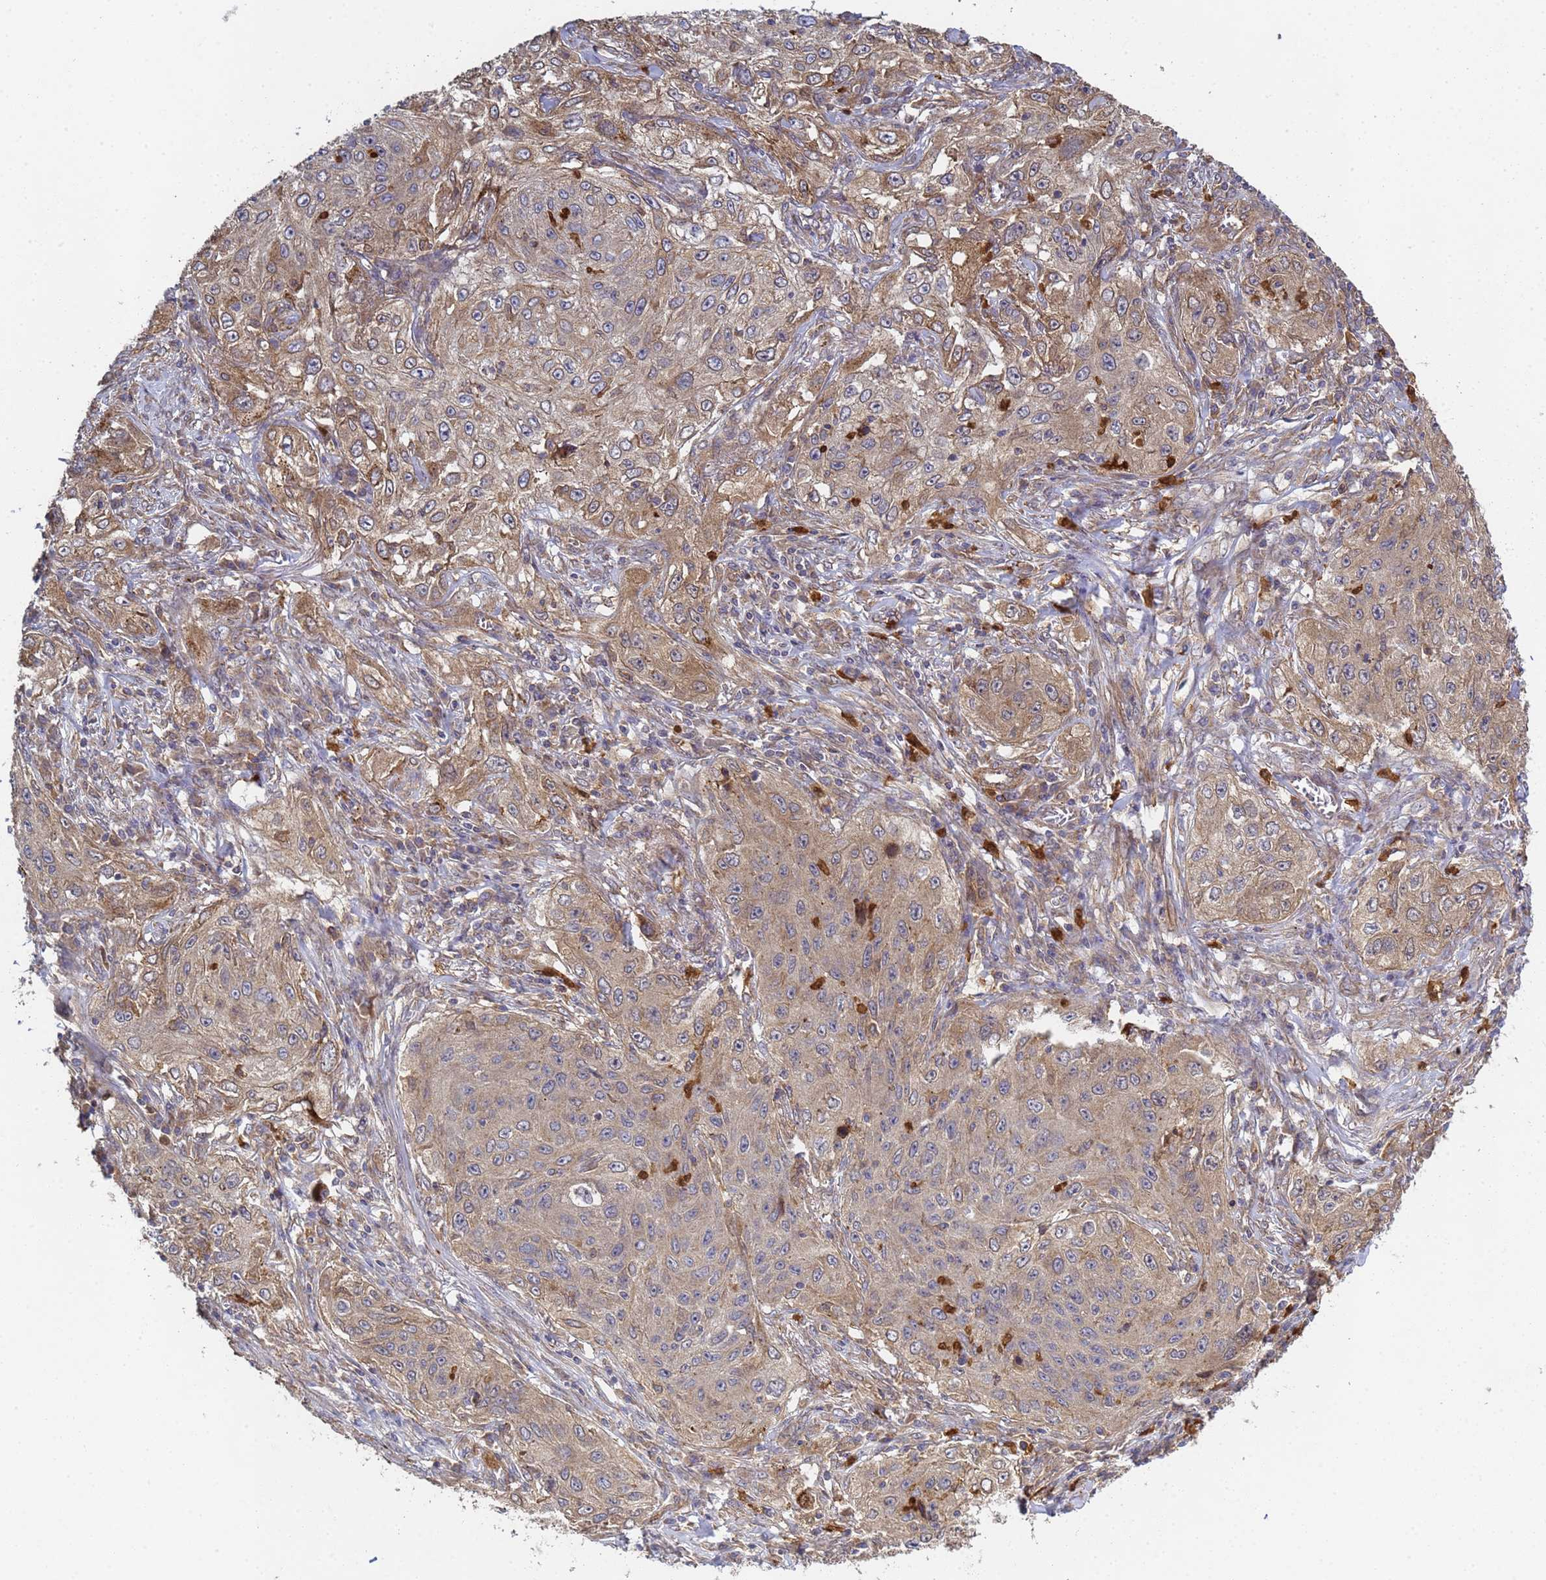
{"staining": {"intensity": "moderate", "quantity": "25%-75%", "location": "cytoplasmic/membranous"}, "tissue": "lung cancer", "cell_type": "Tumor cells", "image_type": "cancer", "snomed": [{"axis": "morphology", "description": "Squamous cell carcinoma, NOS"}, {"axis": "topography", "description": "Lung"}], "caption": "Immunohistochemistry image of lung cancer stained for a protein (brown), which reveals medium levels of moderate cytoplasmic/membranous positivity in about 25%-75% of tumor cells.", "gene": "C8orf34", "patient": {"sex": "female", "age": 69}}